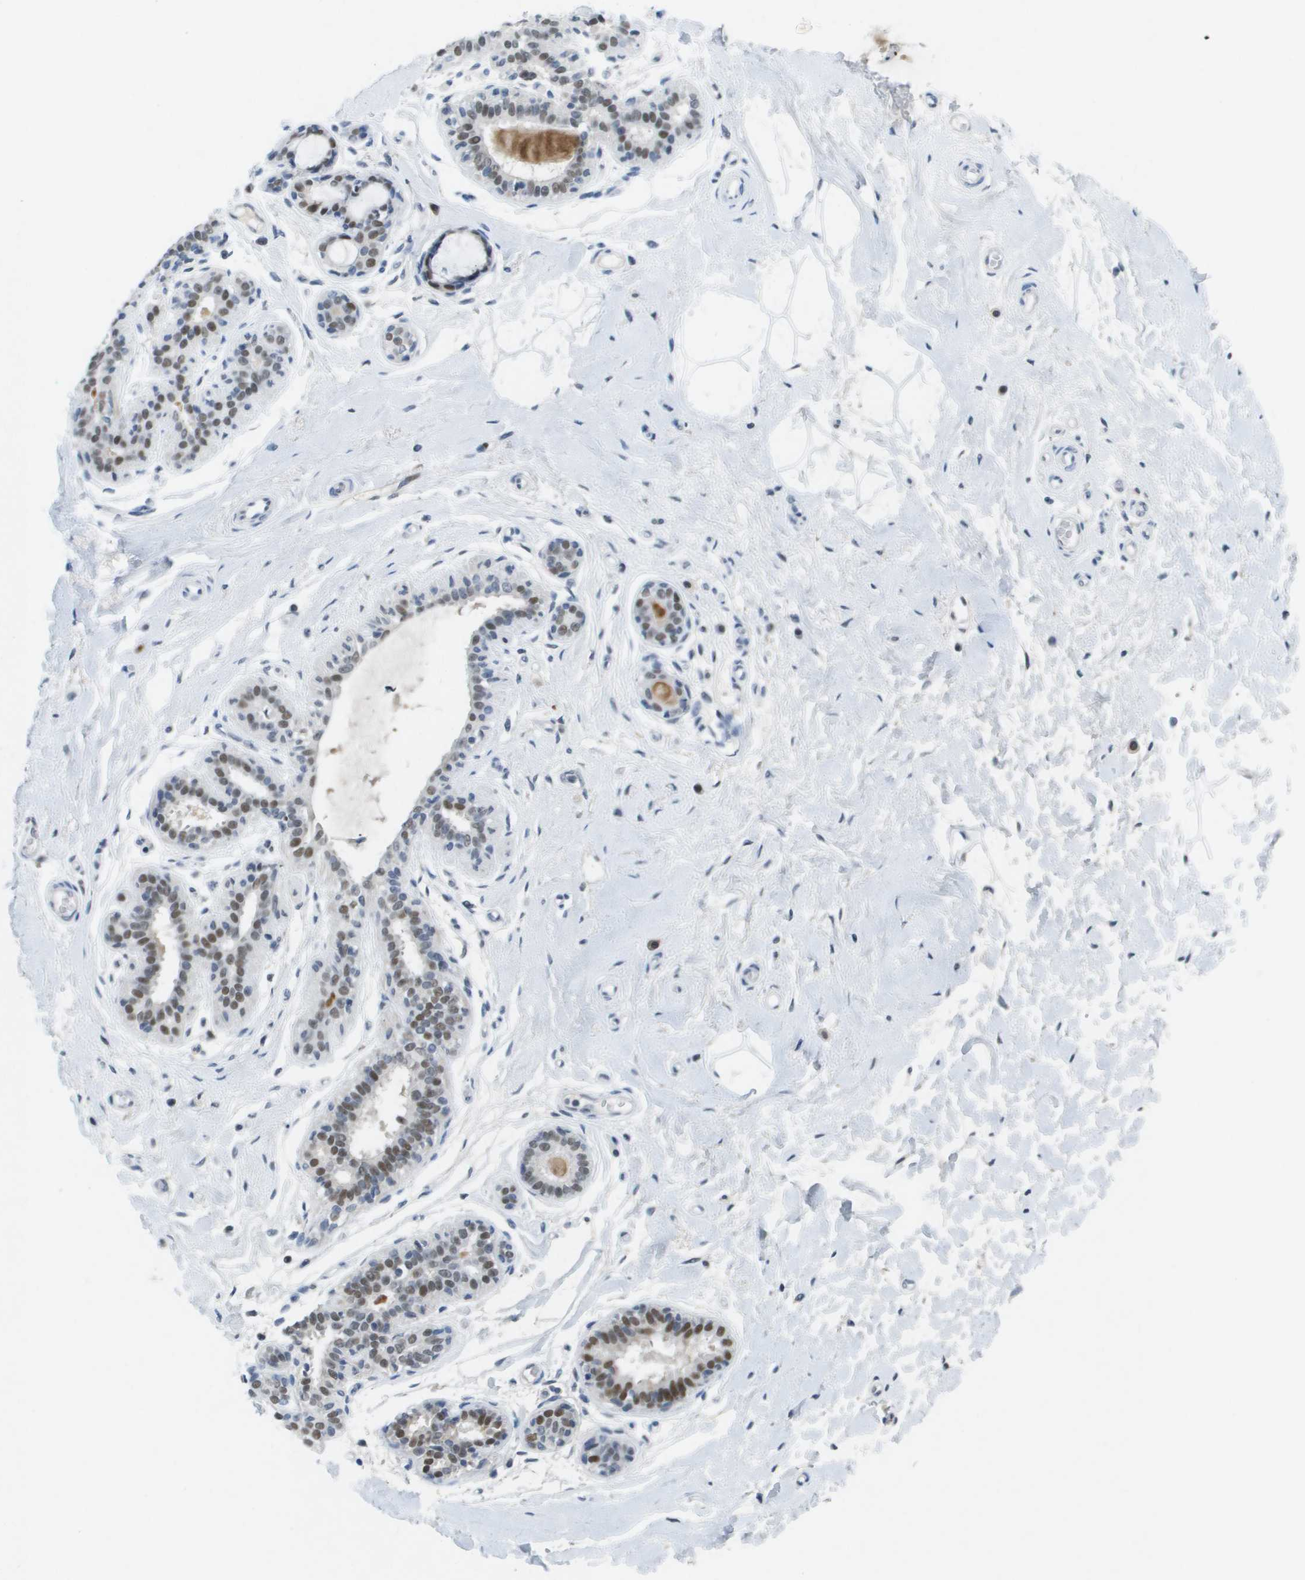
{"staining": {"intensity": "negative", "quantity": "none", "location": "none"}, "tissue": "breast", "cell_type": "Adipocytes", "image_type": "normal", "snomed": [{"axis": "morphology", "description": "Normal tissue, NOS"}, {"axis": "morphology", "description": "Lobular carcinoma"}, {"axis": "topography", "description": "Breast"}], "caption": "Micrograph shows no protein staining in adipocytes of normal breast.", "gene": "TP53RK", "patient": {"sex": "female", "age": 59}}